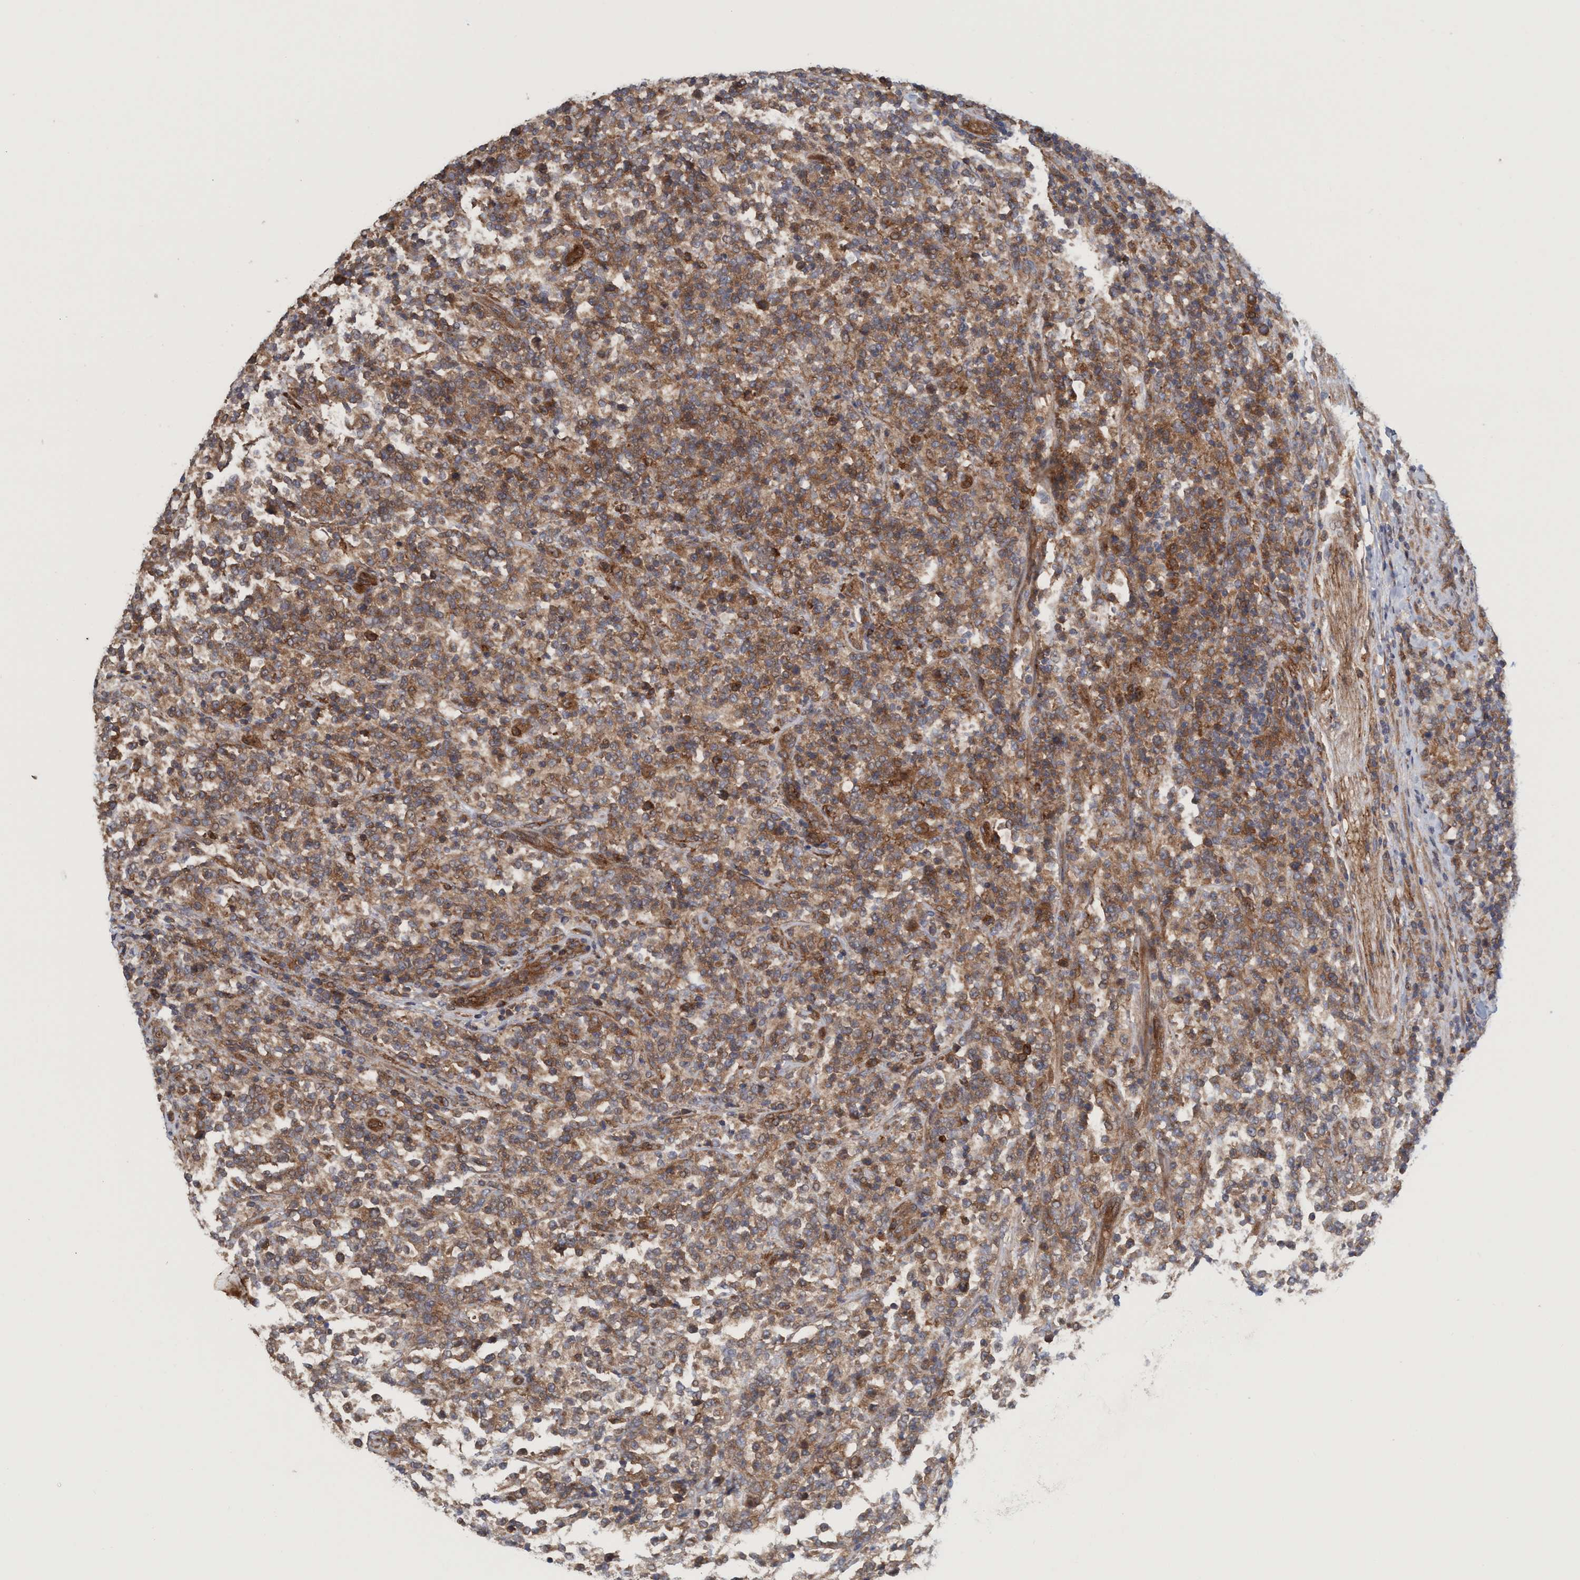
{"staining": {"intensity": "strong", "quantity": ">75%", "location": "cytoplasmic/membranous"}, "tissue": "lymphoma", "cell_type": "Tumor cells", "image_type": "cancer", "snomed": [{"axis": "morphology", "description": "Malignant lymphoma, non-Hodgkin's type, High grade"}, {"axis": "topography", "description": "Soft tissue"}], "caption": "A brown stain shows strong cytoplasmic/membranous positivity of a protein in malignant lymphoma, non-Hodgkin's type (high-grade) tumor cells. (Brightfield microscopy of DAB IHC at high magnification).", "gene": "SPECC1", "patient": {"sex": "male", "age": 18}}